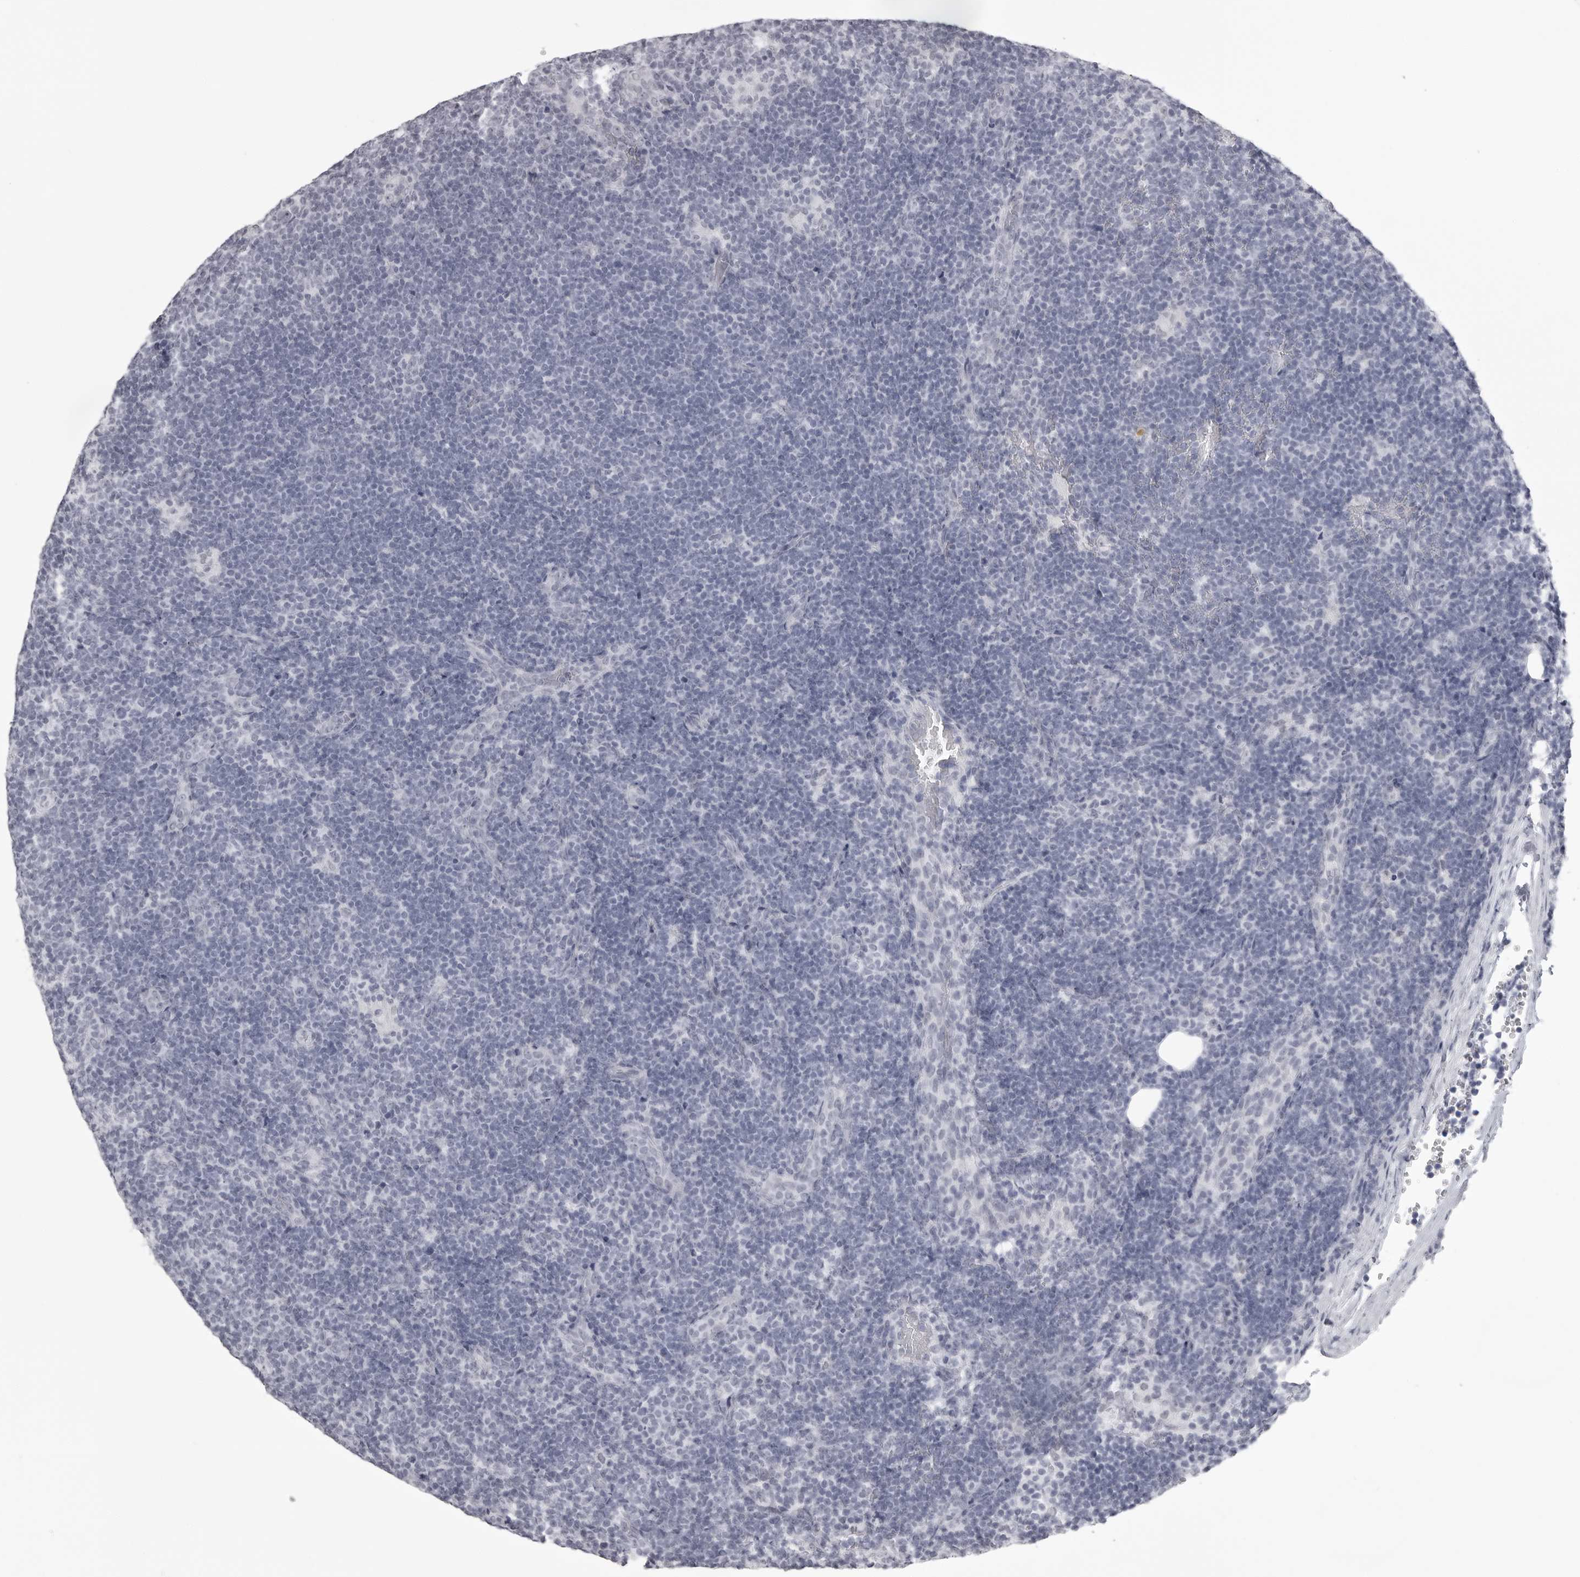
{"staining": {"intensity": "negative", "quantity": "none", "location": "none"}, "tissue": "lymphoma", "cell_type": "Tumor cells", "image_type": "cancer", "snomed": [{"axis": "morphology", "description": "Hodgkin's disease, NOS"}, {"axis": "topography", "description": "Lymph node"}], "caption": "High magnification brightfield microscopy of lymphoma stained with DAB (brown) and counterstained with hematoxylin (blue): tumor cells show no significant expression.", "gene": "UROD", "patient": {"sex": "female", "age": 57}}